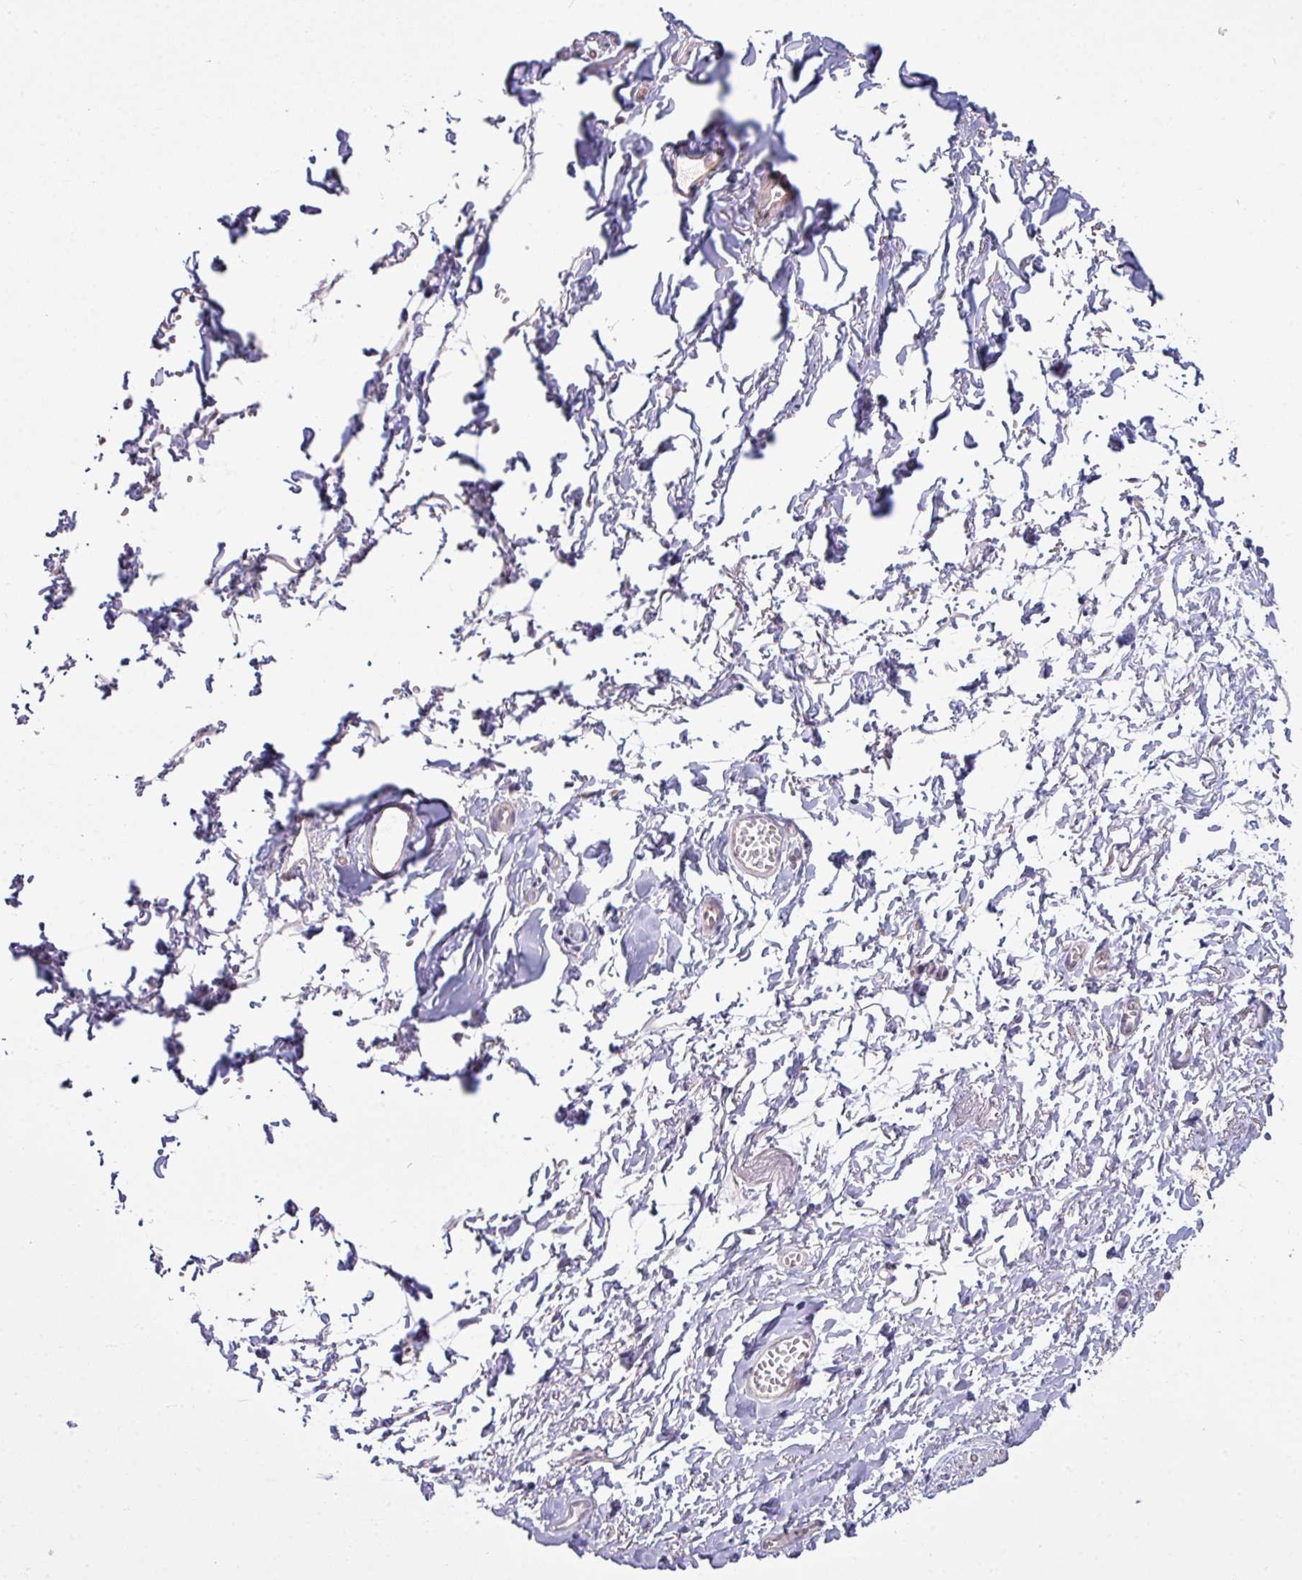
{"staining": {"intensity": "negative", "quantity": "none", "location": "none"}, "tissue": "adipose tissue", "cell_type": "Adipocytes", "image_type": "normal", "snomed": [{"axis": "morphology", "description": "Normal tissue, NOS"}, {"axis": "topography", "description": "Vulva"}, {"axis": "topography", "description": "Vagina"}, {"axis": "topography", "description": "Peripheral nerve tissue"}], "caption": "Adipocytes show no significant protein expression in normal adipose tissue. (Stains: DAB (3,3'-diaminobenzidine) immunohistochemistry (IHC) with hematoxylin counter stain, Microscopy: brightfield microscopy at high magnification).", "gene": "CAMK2A", "patient": {"sex": "female", "age": 66}}